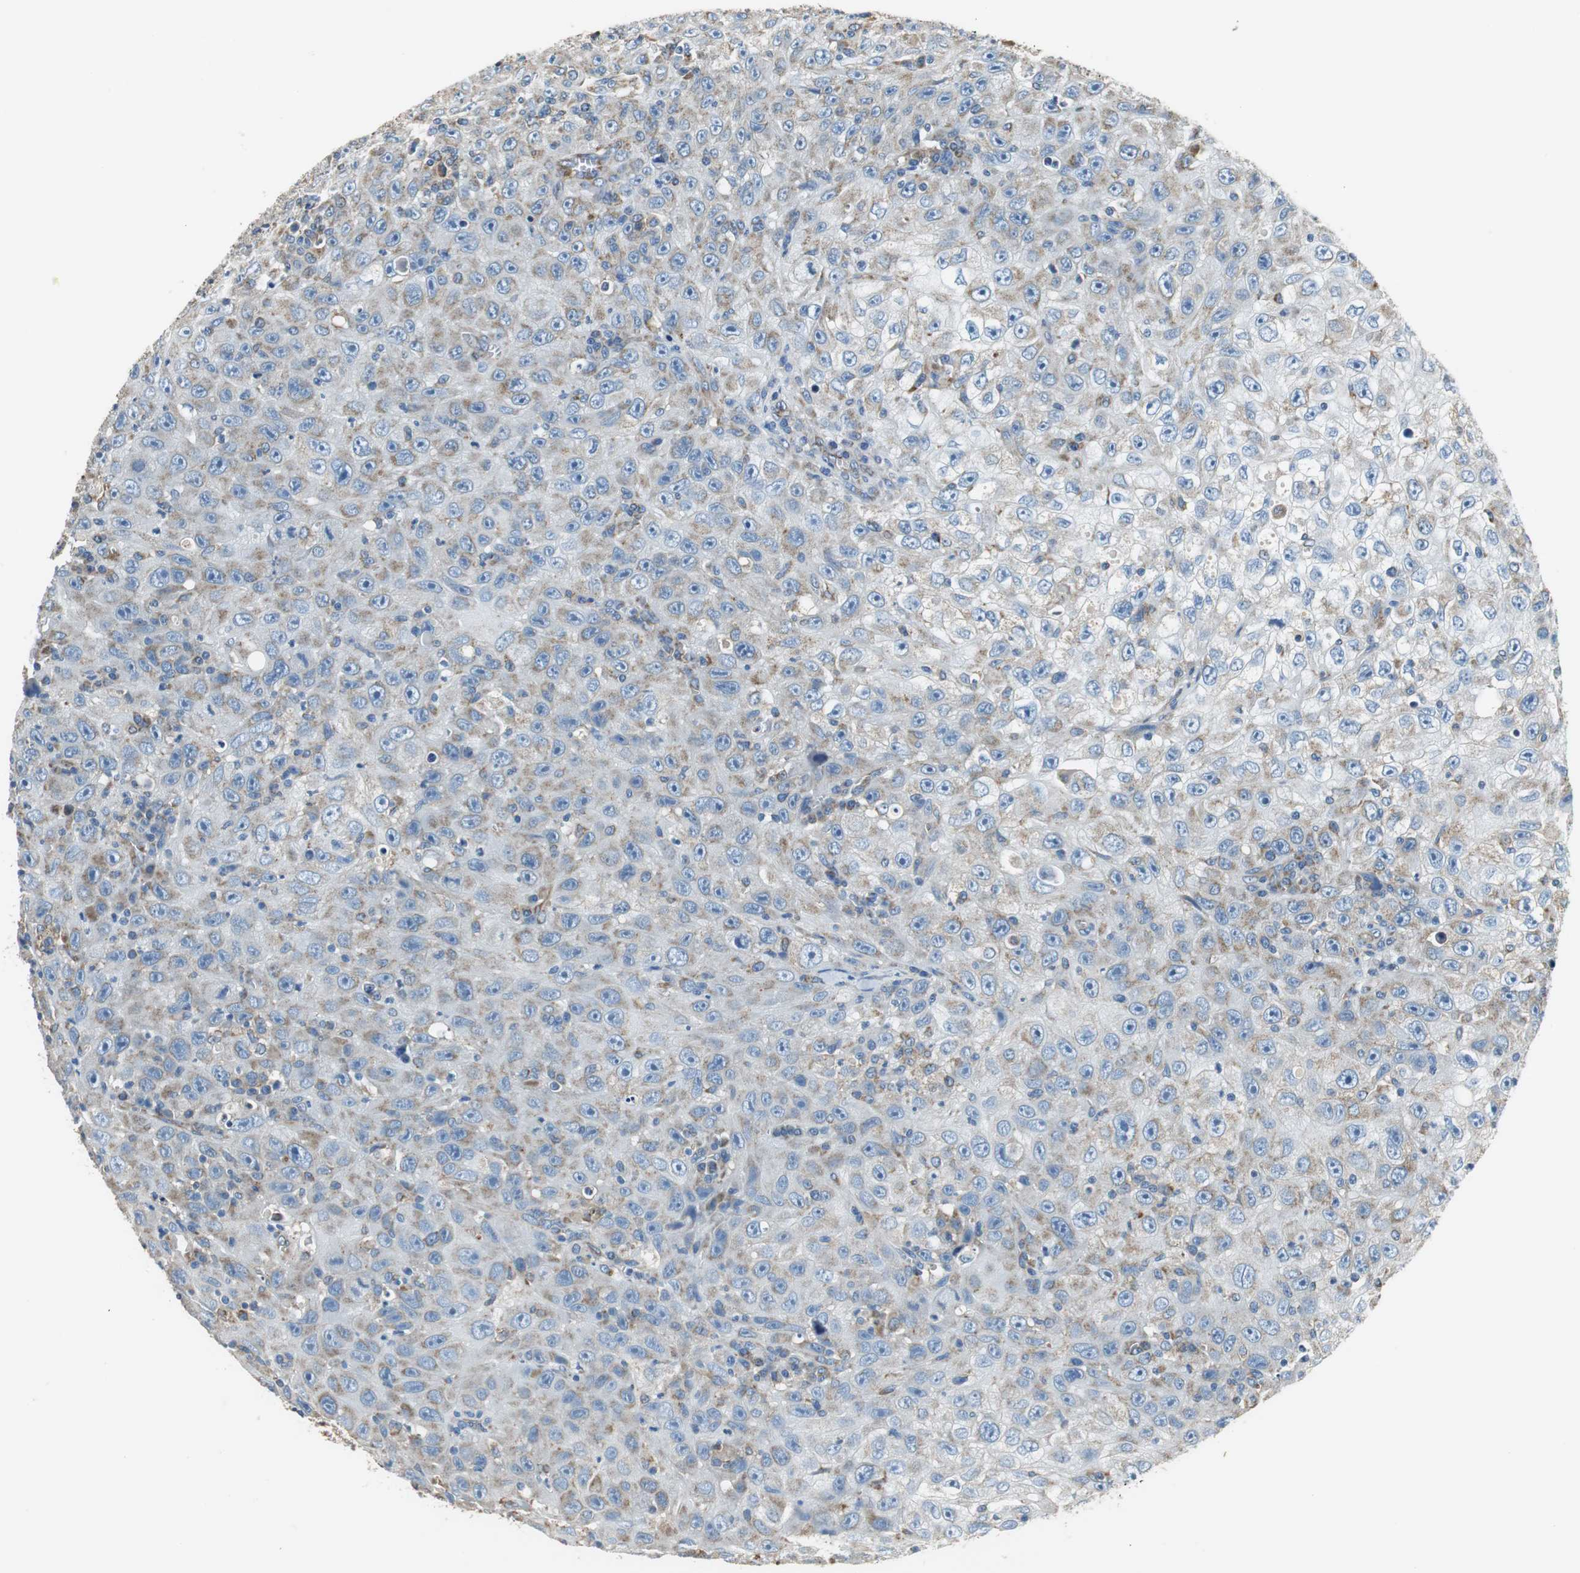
{"staining": {"intensity": "moderate", "quantity": "25%-75%", "location": "cytoplasmic/membranous"}, "tissue": "skin cancer", "cell_type": "Tumor cells", "image_type": "cancer", "snomed": [{"axis": "morphology", "description": "Squamous cell carcinoma, NOS"}, {"axis": "topography", "description": "Skin"}], "caption": "Human skin cancer (squamous cell carcinoma) stained with a protein marker demonstrates moderate staining in tumor cells.", "gene": "GSTK1", "patient": {"sex": "male", "age": 75}}